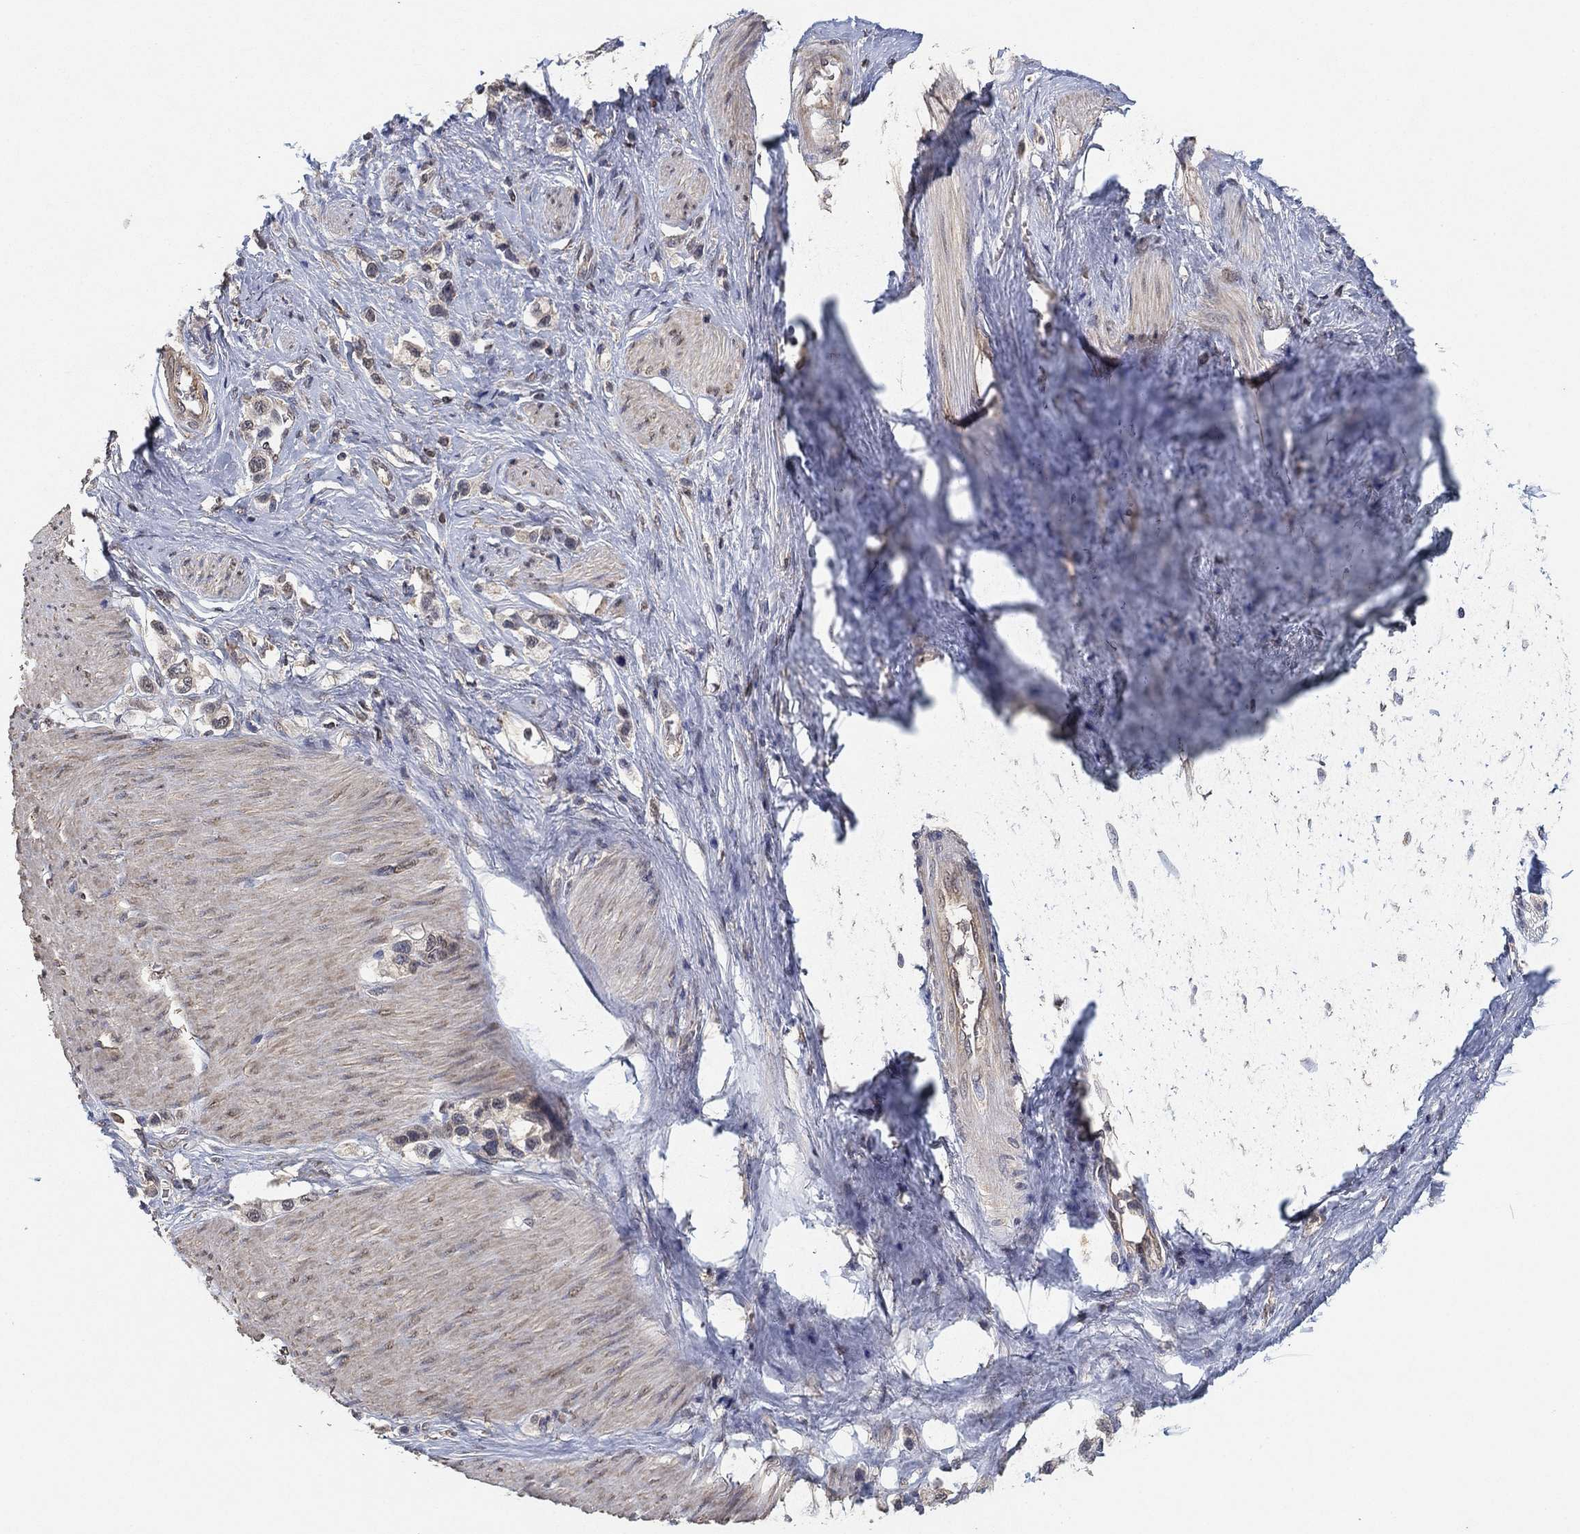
{"staining": {"intensity": "negative", "quantity": "none", "location": "none"}, "tissue": "stomach cancer", "cell_type": "Tumor cells", "image_type": "cancer", "snomed": [{"axis": "morphology", "description": "Normal tissue, NOS"}, {"axis": "morphology", "description": "Adenocarcinoma, NOS"}, {"axis": "morphology", "description": "Adenocarcinoma, High grade"}, {"axis": "topography", "description": "Stomach, upper"}, {"axis": "topography", "description": "Stomach"}], "caption": "DAB immunohistochemical staining of human stomach cancer reveals no significant staining in tumor cells.", "gene": "CCDC43", "patient": {"sex": "female", "age": 65}}